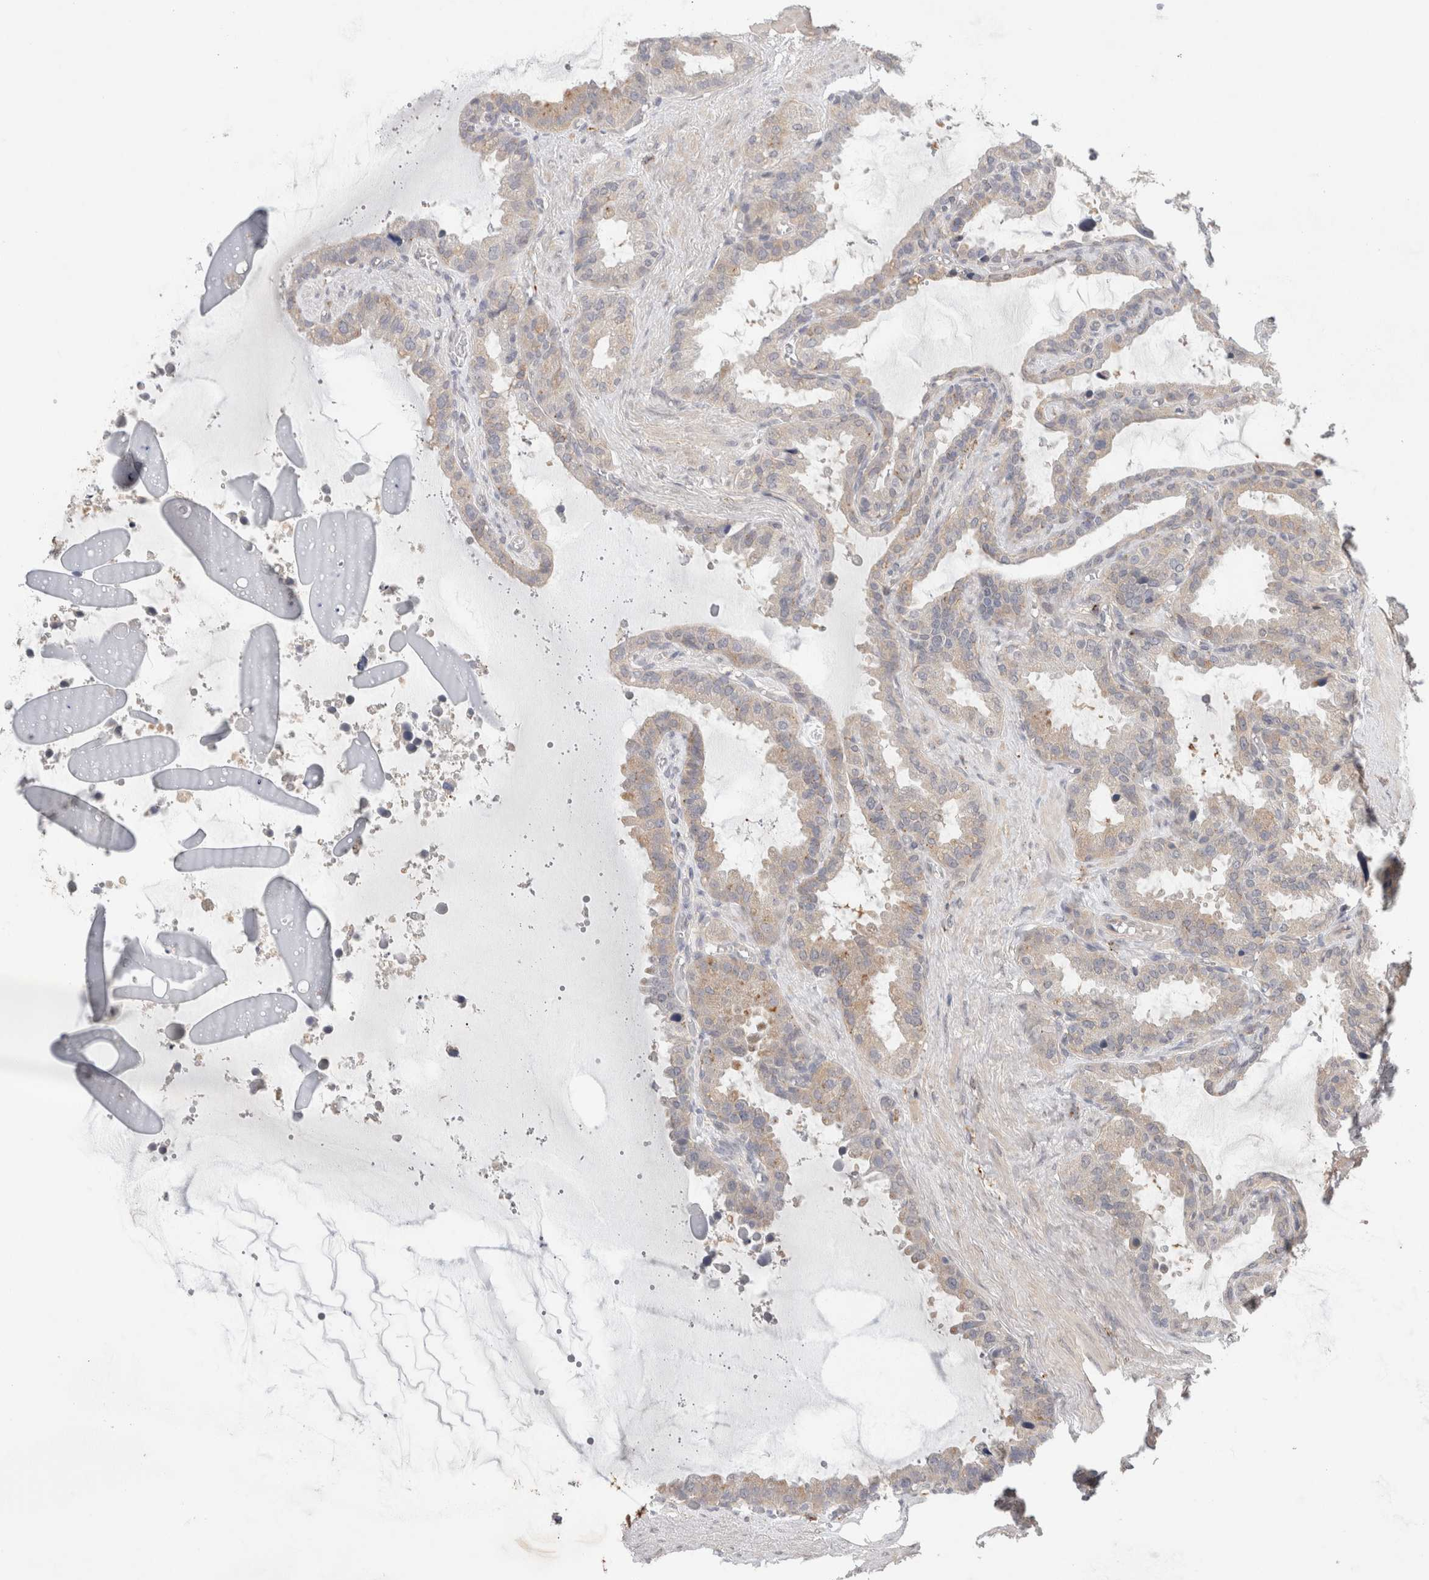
{"staining": {"intensity": "weak", "quantity": "<25%", "location": "cytoplasmic/membranous"}, "tissue": "seminal vesicle", "cell_type": "Glandular cells", "image_type": "normal", "snomed": [{"axis": "morphology", "description": "Normal tissue, NOS"}, {"axis": "topography", "description": "Seminal veicle"}], "caption": "There is no significant positivity in glandular cells of seminal vesicle. Nuclei are stained in blue.", "gene": "SGK1", "patient": {"sex": "male", "age": 46}}